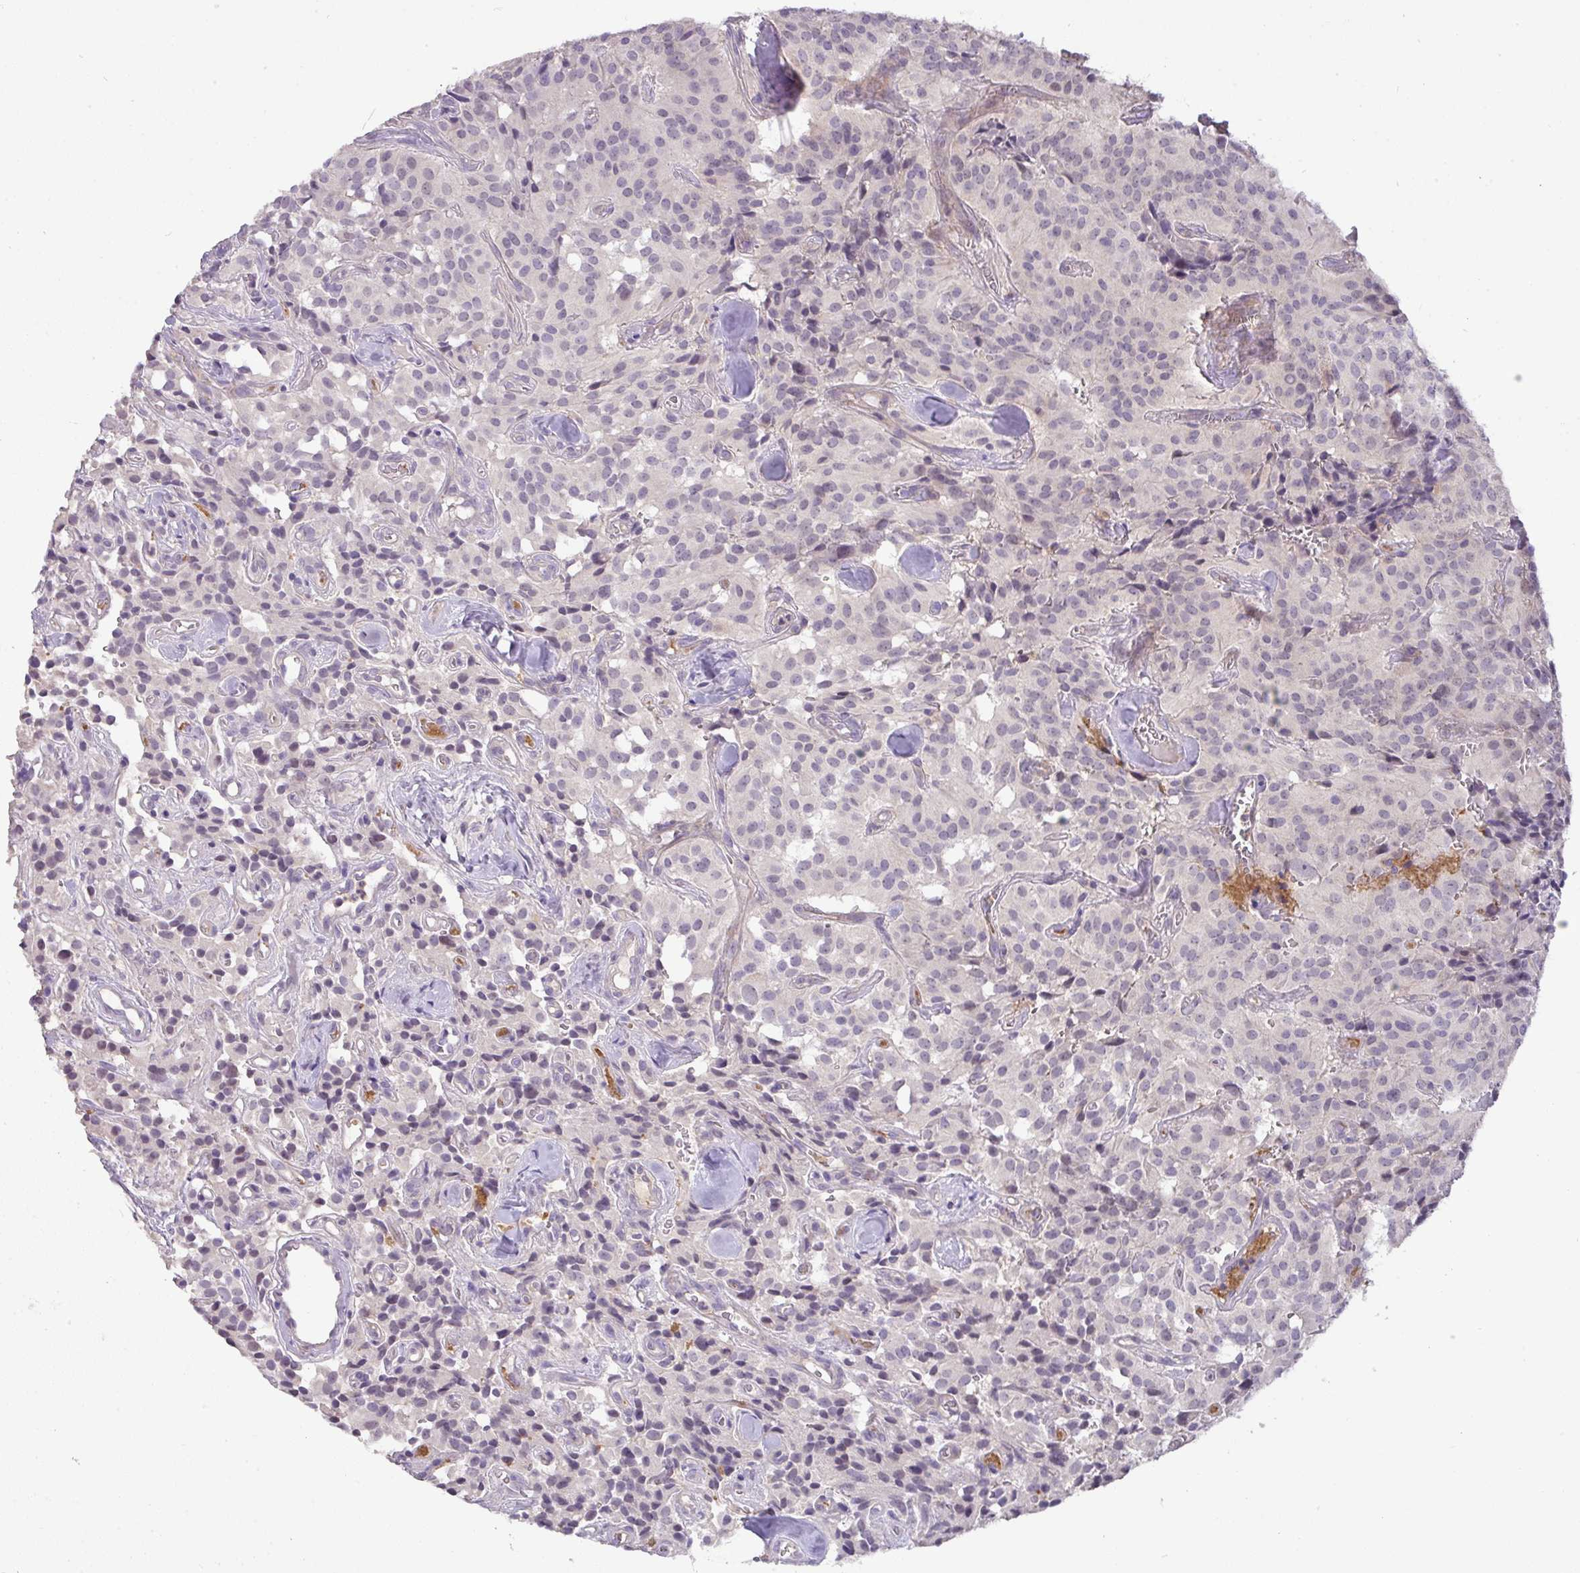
{"staining": {"intensity": "negative", "quantity": "none", "location": "none"}, "tissue": "glioma", "cell_type": "Tumor cells", "image_type": "cancer", "snomed": [{"axis": "morphology", "description": "Glioma, malignant, Low grade"}, {"axis": "topography", "description": "Brain"}], "caption": "IHC photomicrograph of human malignant glioma (low-grade) stained for a protein (brown), which exhibits no positivity in tumor cells.", "gene": "HOXC13", "patient": {"sex": "male", "age": 42}}